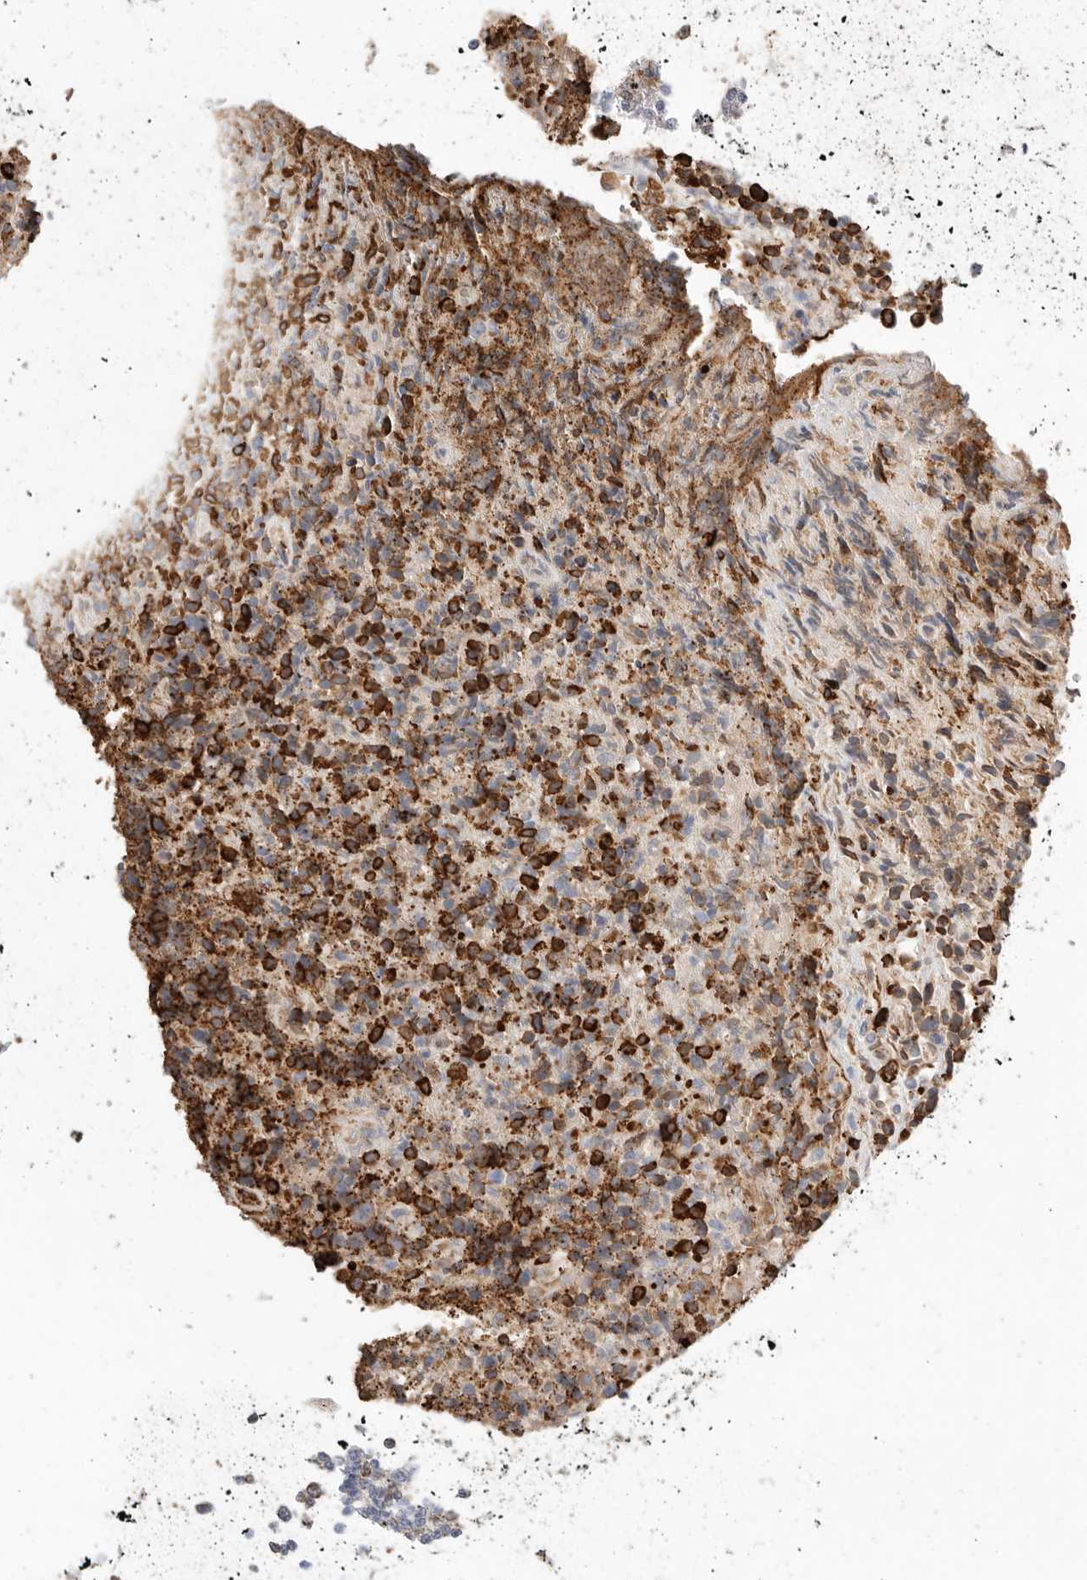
{"staining": {"intensity": "strong", "quantity": "25%-75%", "location": "cytoplasmic/membranous"}, "tissue": "lymphoma", "cell_type": "Tumor cells", "image_type": "cancer", "snomed": [{"axis": "morphology", "description": "Malignant lymphoma, non-Hodgkin's type, High grade"}, {"axis": "topography", "description": "Lymph node"}], "caption": "High-magnification brightfield microscopy of lymphoma stained with DAB (brown) and counterstained with hematoxylin (blue). tumor cells exhibit strong cytoplasmic/membranous positivity is appreciated in about25%-75% of cells. Nuclei are stained in blue.", "gene": "BLOC1S5", "patient": {"sex": "male", "age": 13}}